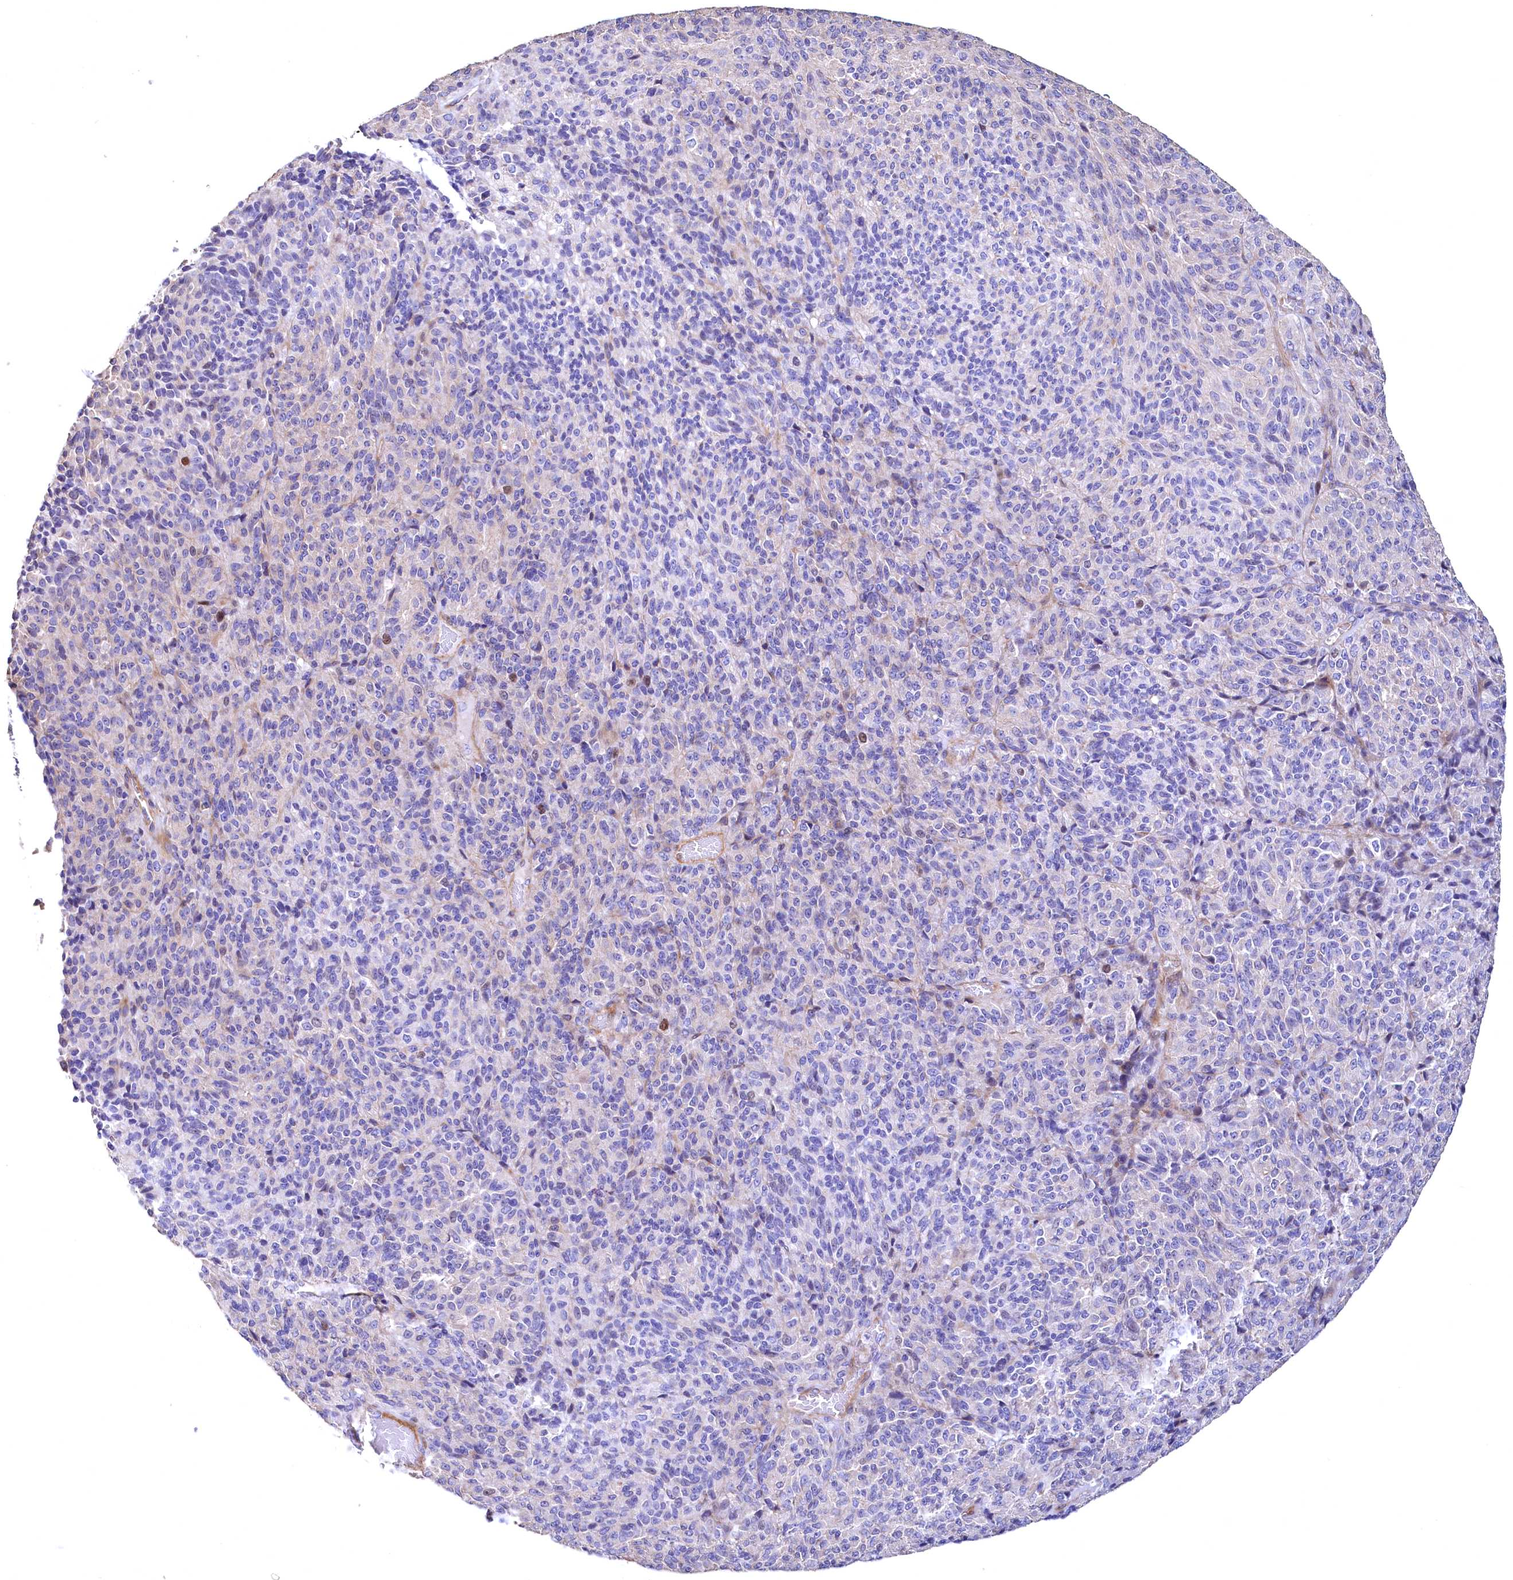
{"staining": {"intensity": "negative", "quantity": "none", "location": "none"}, "tissue": "melanoma", "cell_type": "Tumor cells", "image_type": "cancer", "snomed": [{"axis": "morphology", "description": "Malignant melanoma, Metastatic site"}, {"axis": "topography", "description": "Brain"}], "caption": "Immunohistochemical staining of human malignant melanoma (metastatic site) reveals no significant positivity in tumor cells. Nuclei are stained in blue.", "gene": "WNT8A", "patient": {"sex": "female", "age": 56}}